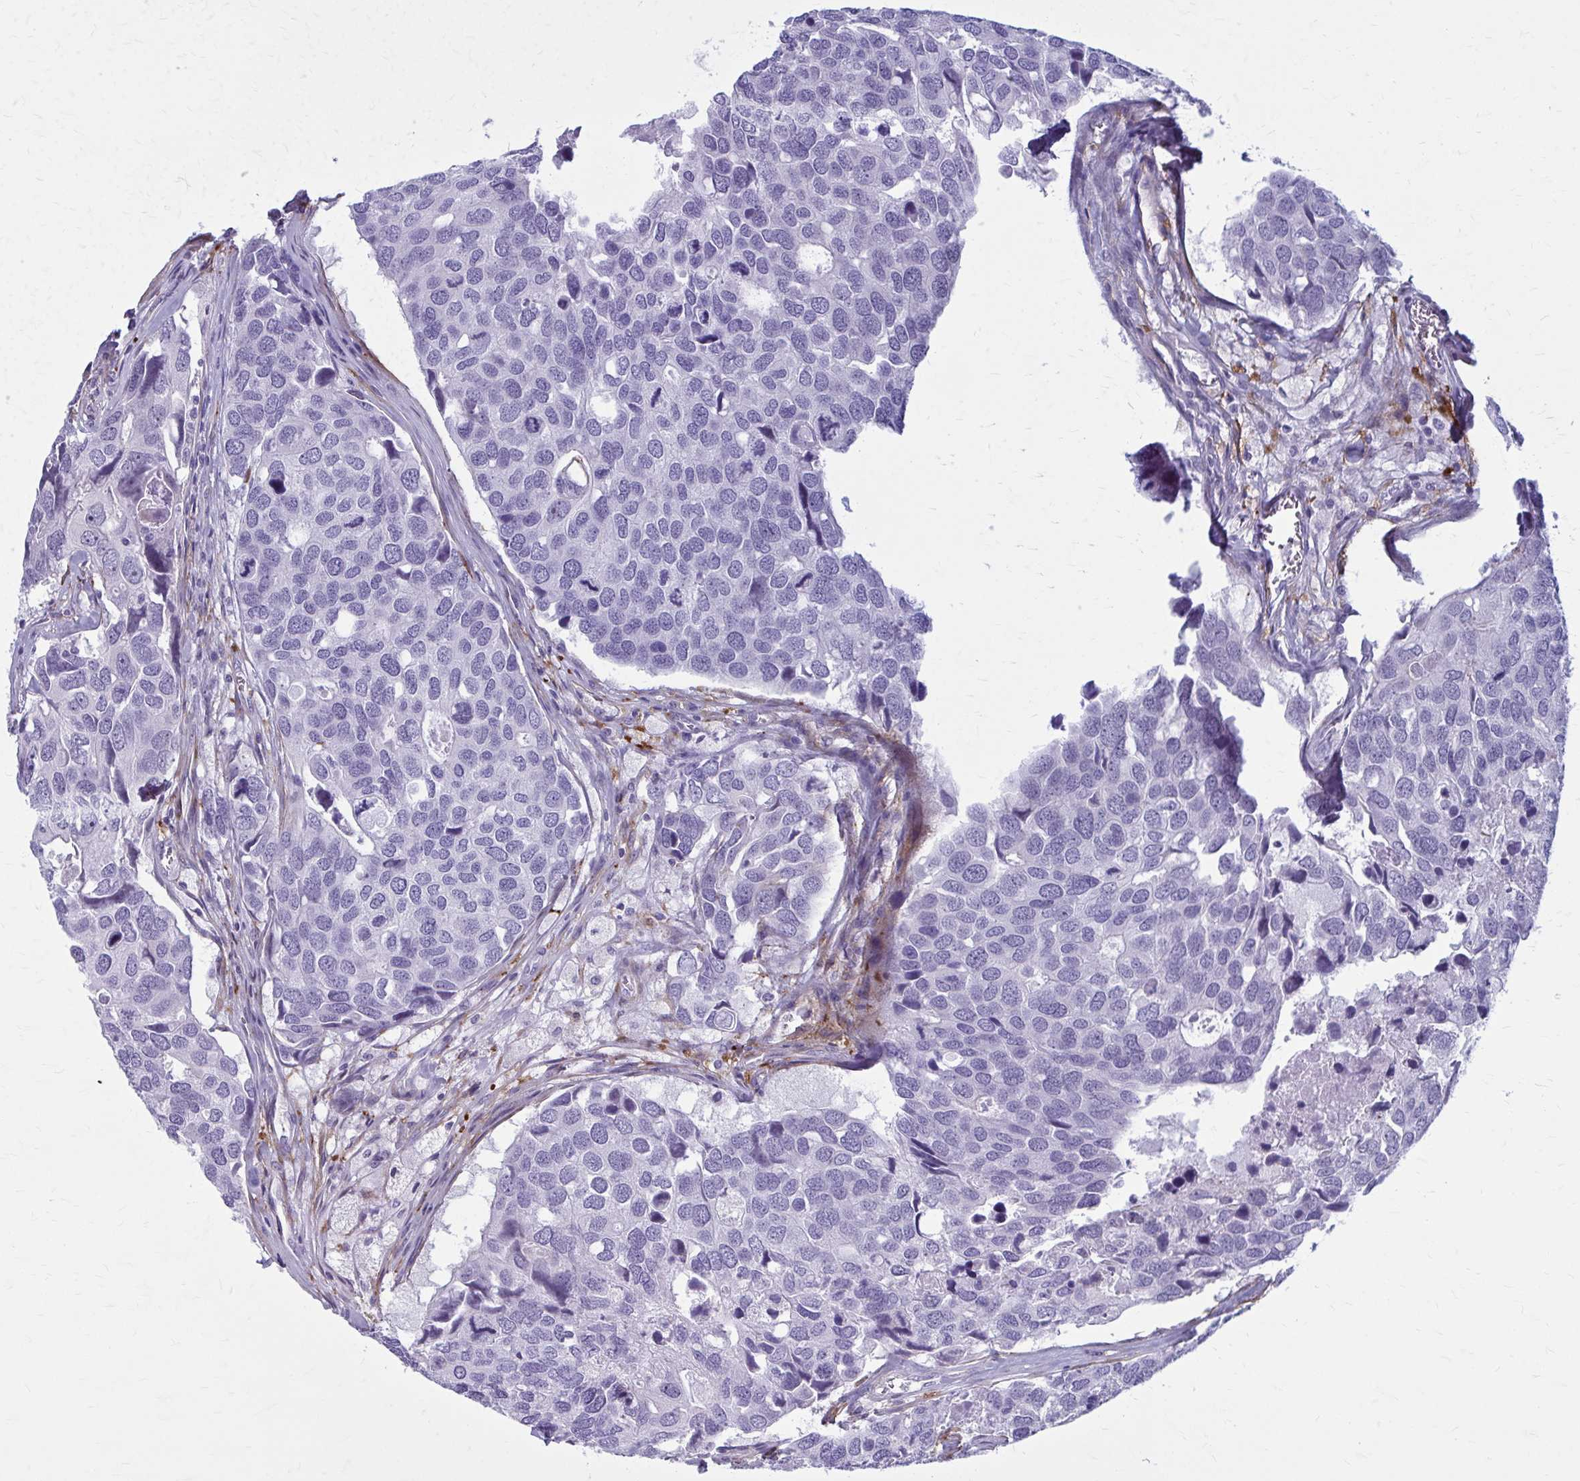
{"staining": {"intensity": "negative", "quantity": "none", "location": "none"}, "tissue": "breast cancer", "cell_type": "Tumor cells", "image_type": "cancer", "snomed": [{"axis": "morphology", "description": "Duct carcinoma"}, {"axis": "topography", "description": "Breast"}], "caption": "IHC image of neoplastic tissue: human breast cancer stained with DAB exhibits no significant protein expression in tumor cells.", "gene": "AKAP12", "patient": {"sex": "female", "age": 83}}